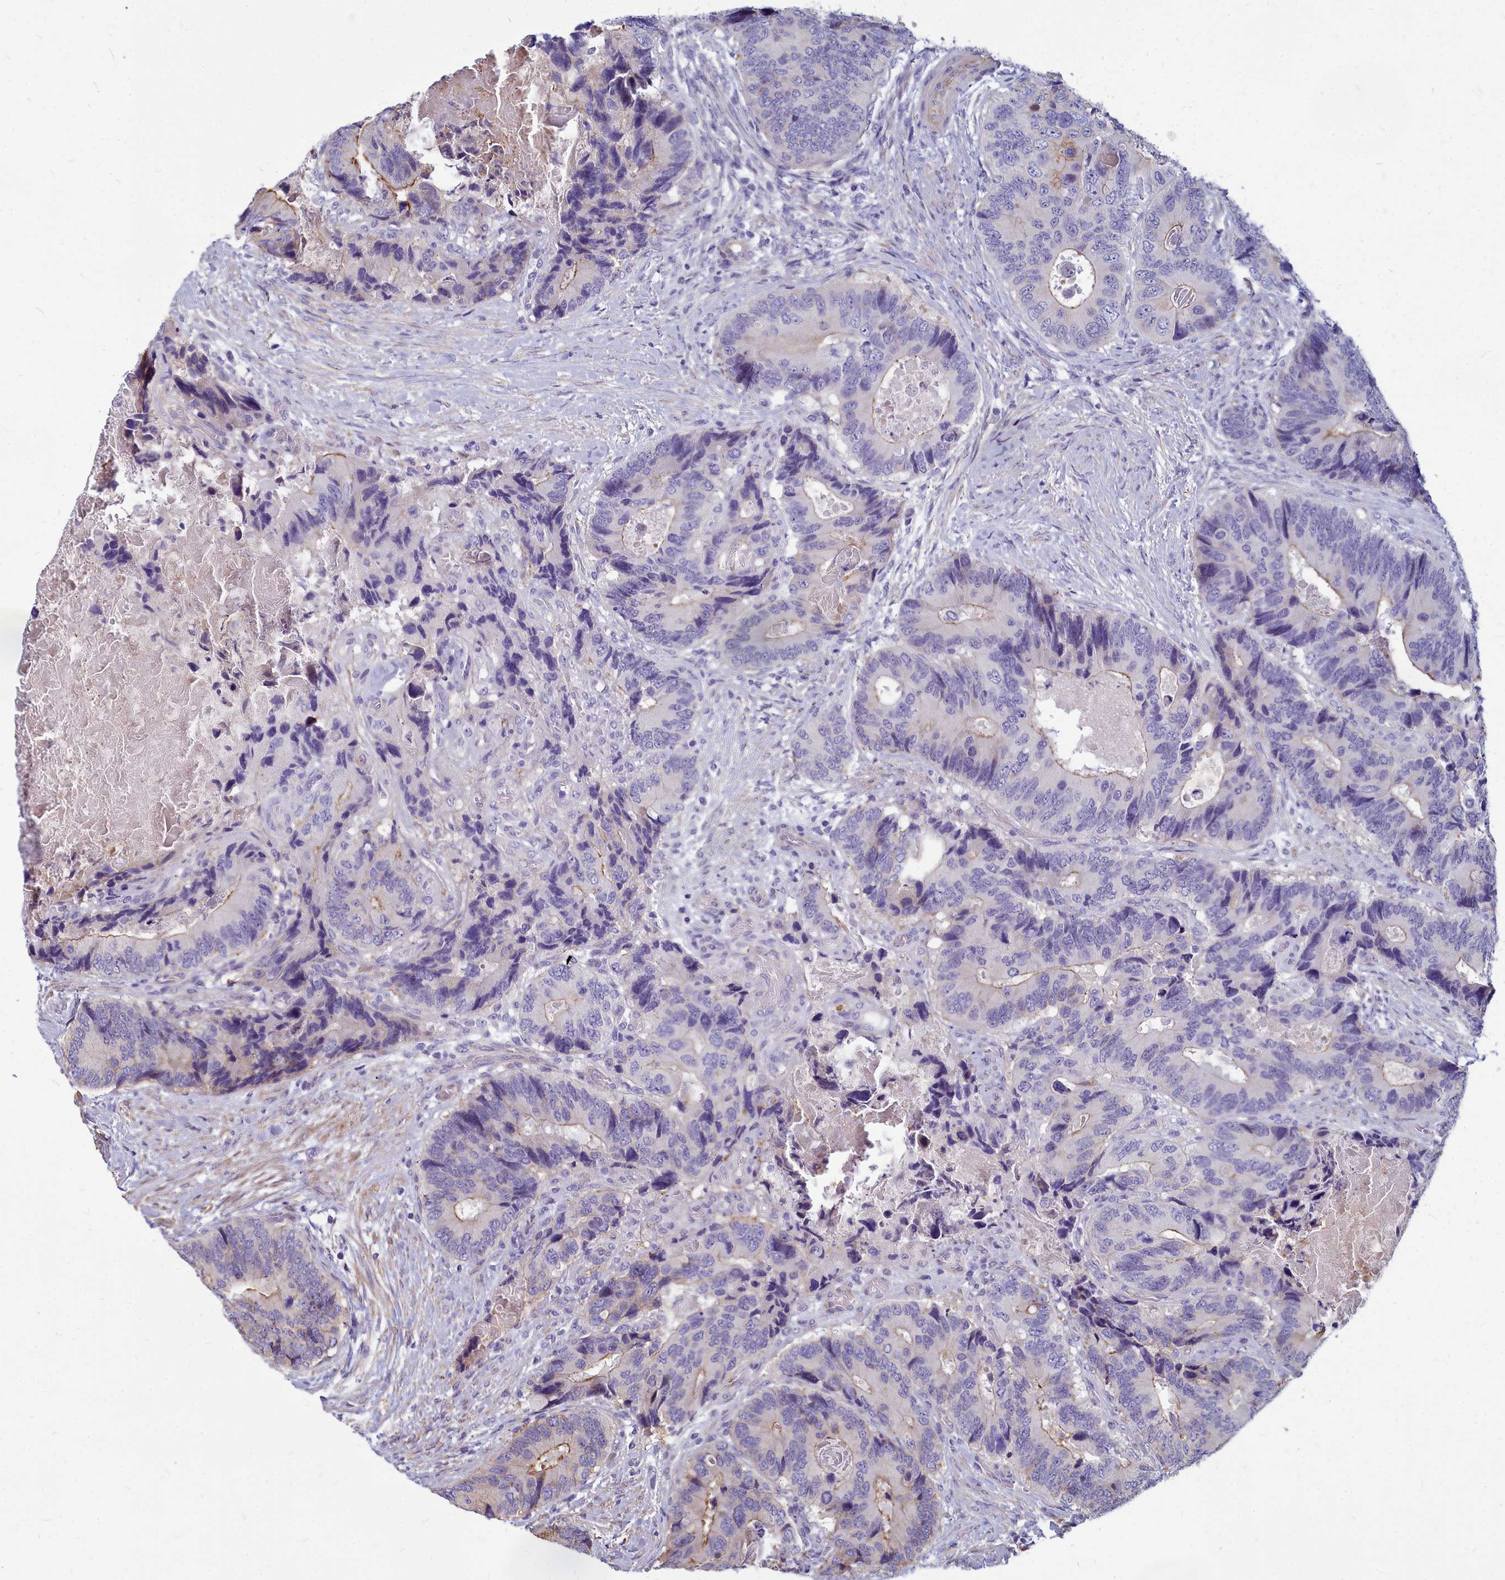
{"staining": {"intensity": "negative", "quantity": "none", "location": "none"}, "tissue": "colorectal cancer", "cell_type": "Tumor cells", "image_type": "cancer", "snomed": [{"axis": "morphology", "description": "Adenocarcinoma, NOS"}, {"axis": "topography", "description": "Colon"}], "caption": "Tumor cells show no significant expression in colorectal cancer.", "gene": "TTC5", "patient": {"sex": "male", "age": 84}}